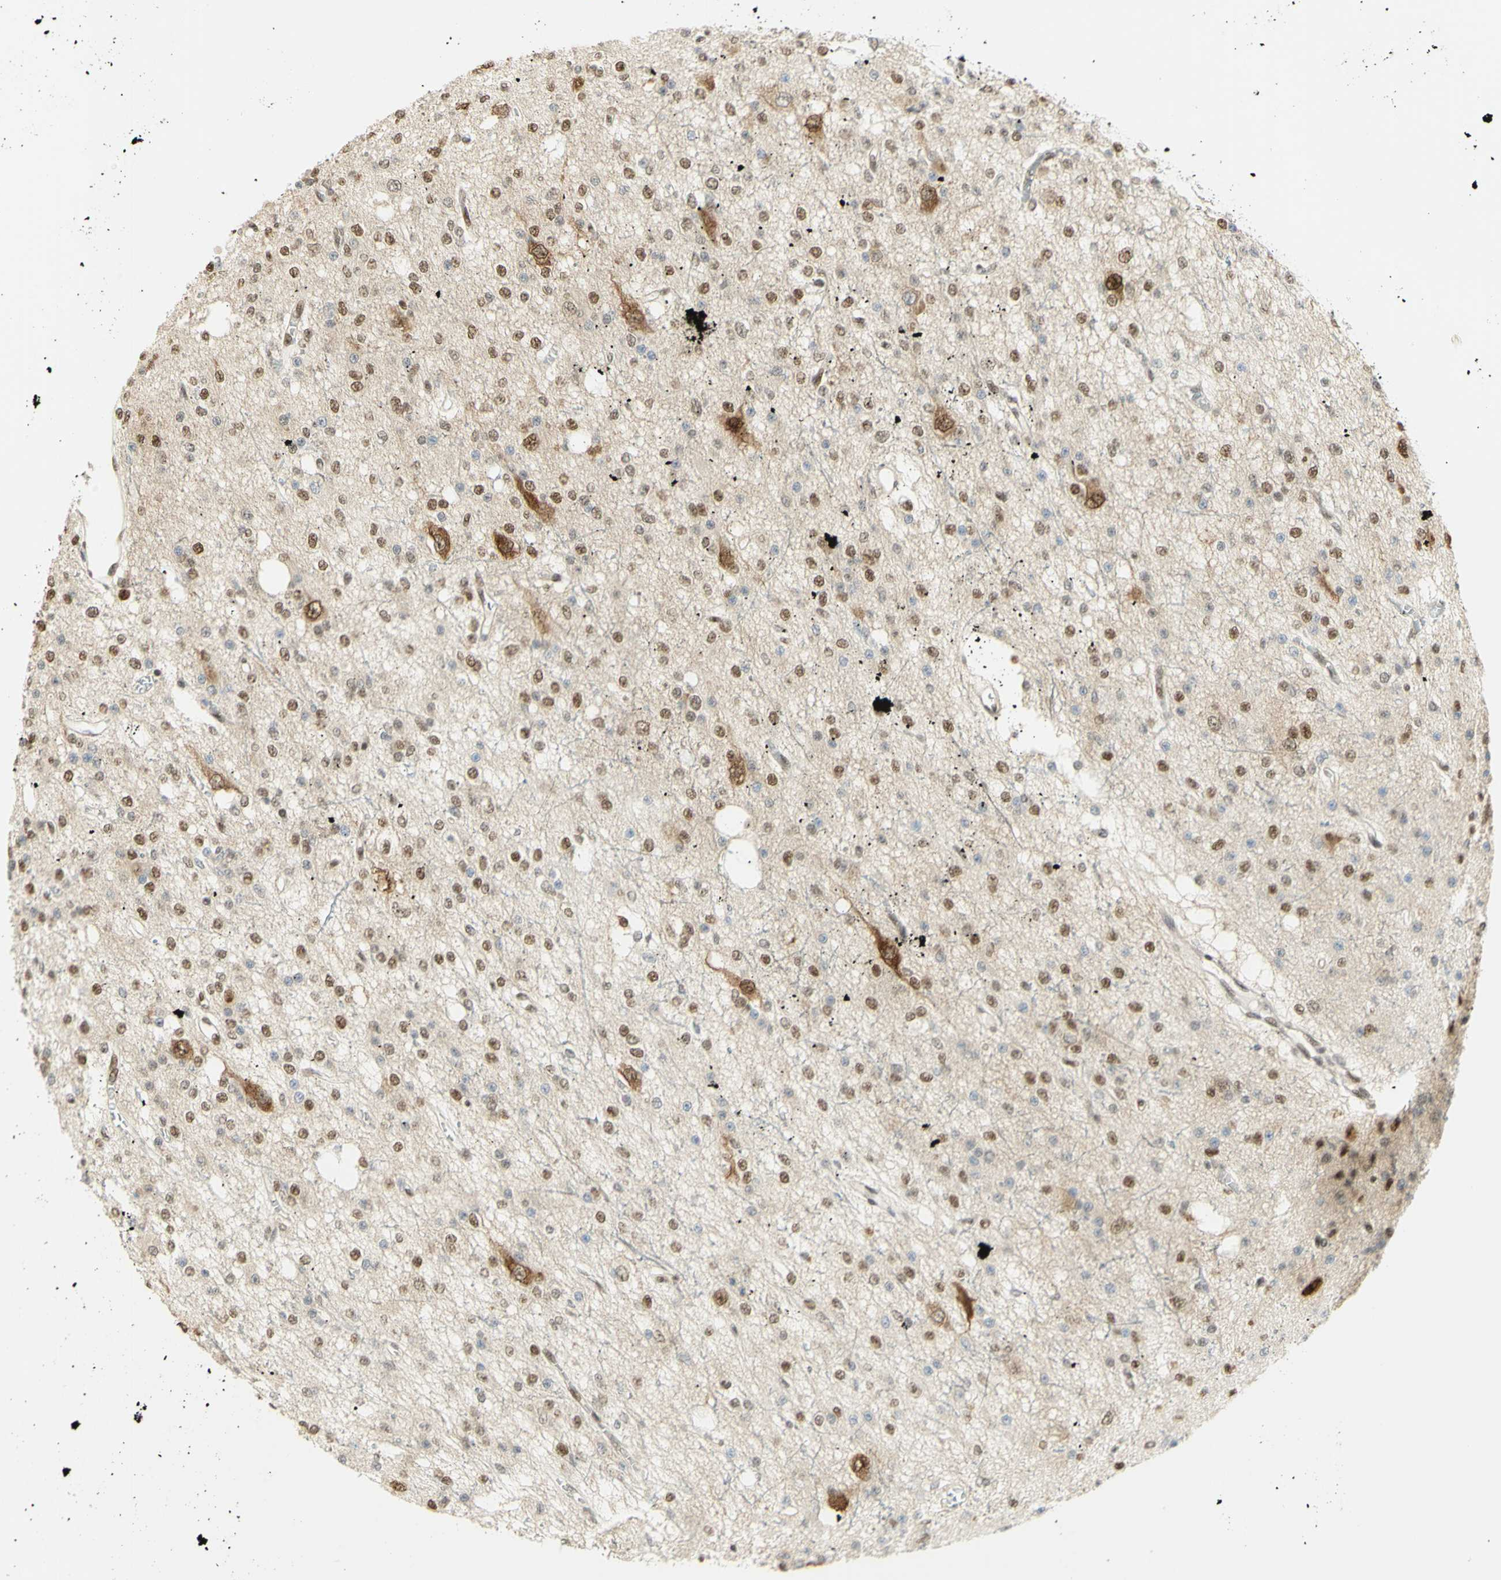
{"staining": {"intensity": "moderate", "quantity": "25%-75%", "location": "nuclear"}, "tissue": "glioma", "cell_type": "Tumor cells", "image_type": "cancer", "snomed": [{"axis": "morphology", "description": "Glioma, malignant, Low grade"}, {"axis": "topography", "description": "Brain"}], "caption": "Brown immunohistochemical staining in human glioma exhibits moderate nuclear positivity in approximately 25%-75% of tumor cells. (DAB IHC with brightfield microscopy, high magnification).", "gene": "DDX1", "patient": {"sex": "male", "age": 38}}